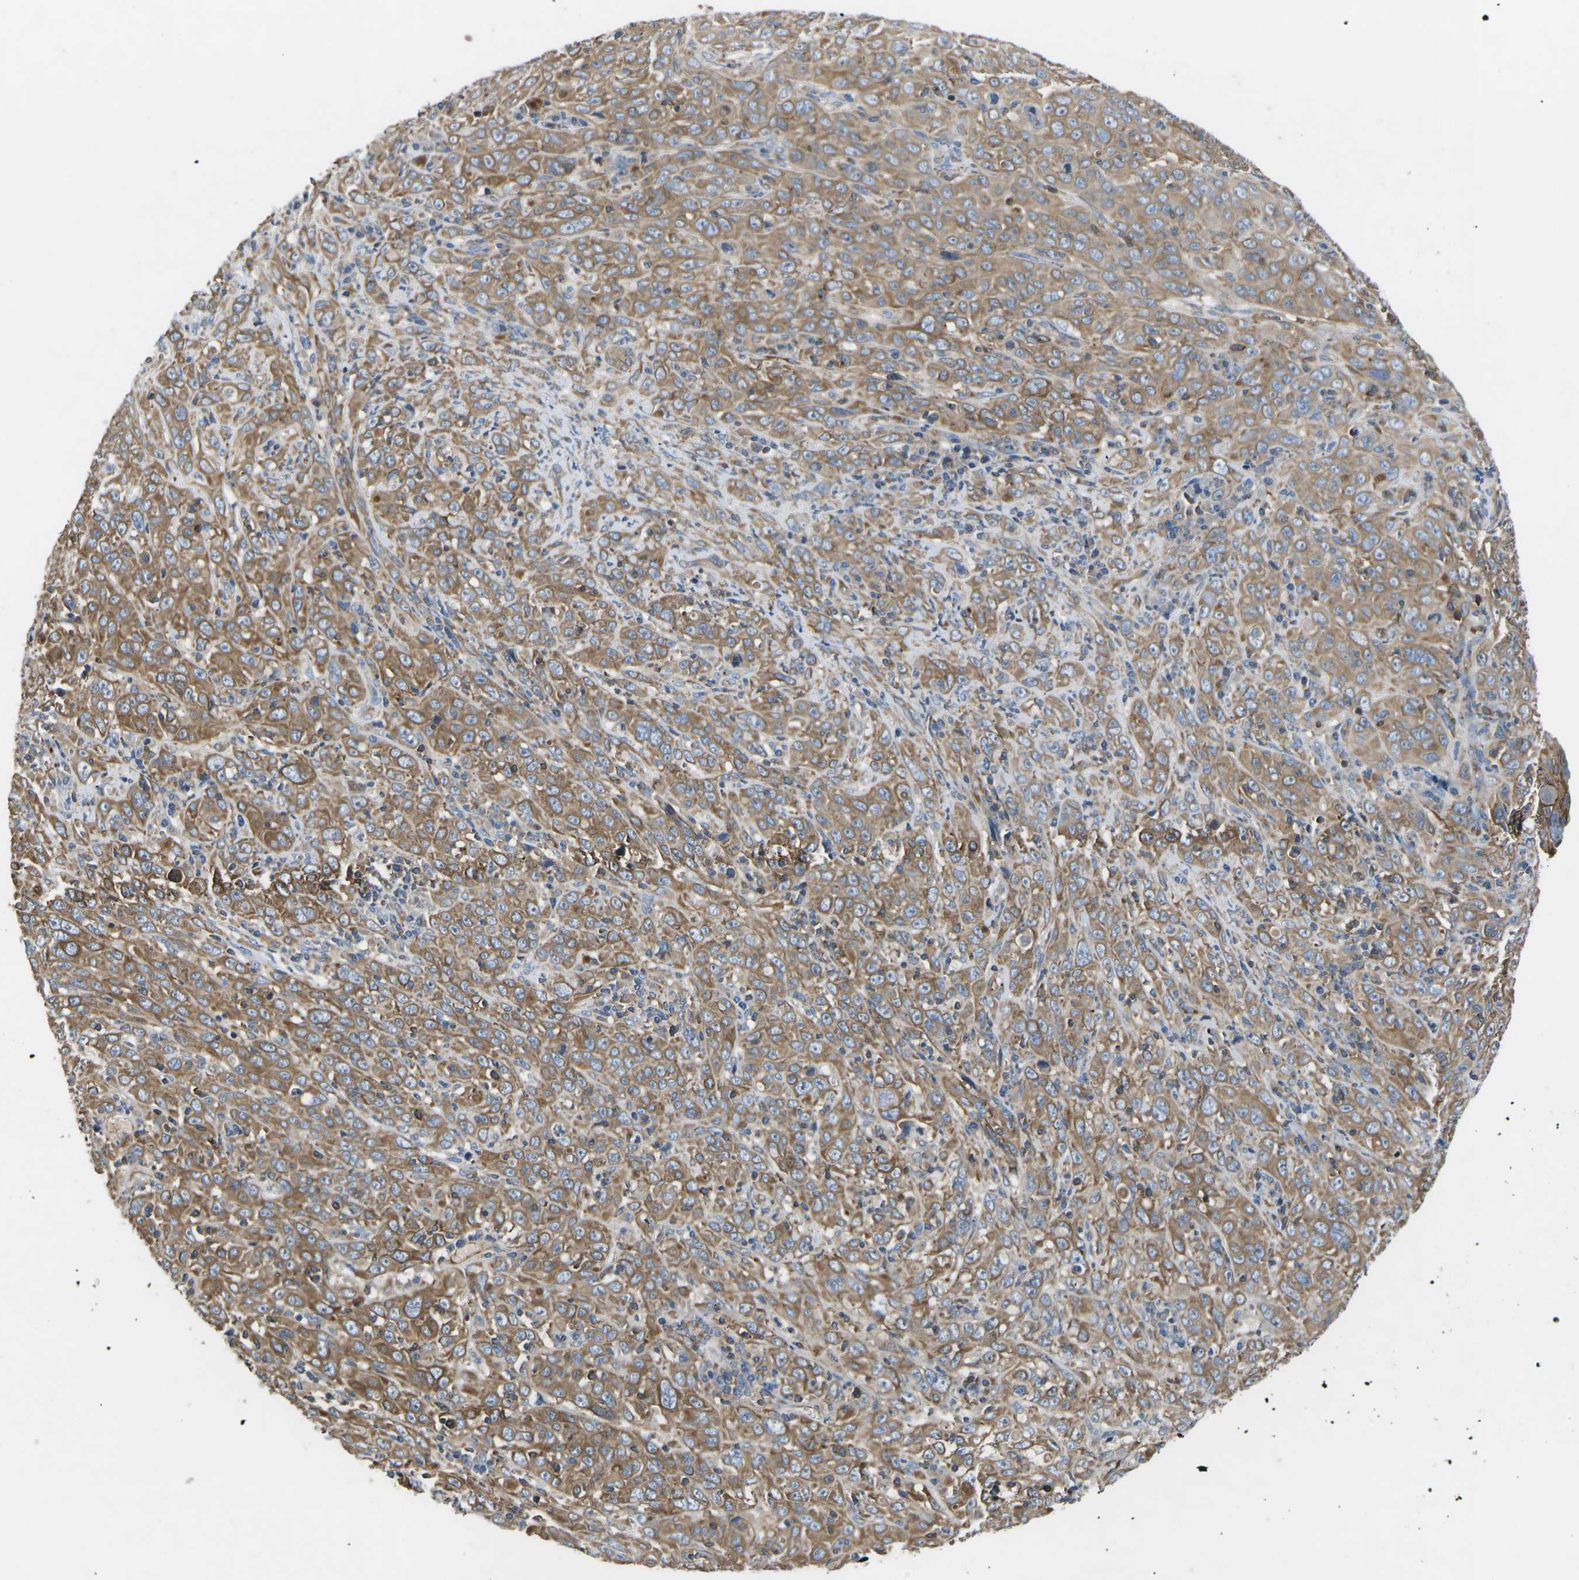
{"staining": {"intensity": "moderate", "quantity": ">75%", "location": "cytoplasmic/membranous"}, "tissue": "cervical cancer", "cell_type": "Tumor cells", "image_type": "cancer", "snomed": [{"axis": "morphology", "description": "Squamous cell carcinoma, NOS"}, {"axis": "topography", "description": "Cervix"}], "caption": "Immunohistochemistry (IHC) of cervical cancer (squamous cell carcinoma) displays medium levels of moderate cytoplasmic/membranous expression in about >75% of tumor cells.", "gene": "KCNJ15", "patient": {"sex": "female", "age": 46}}